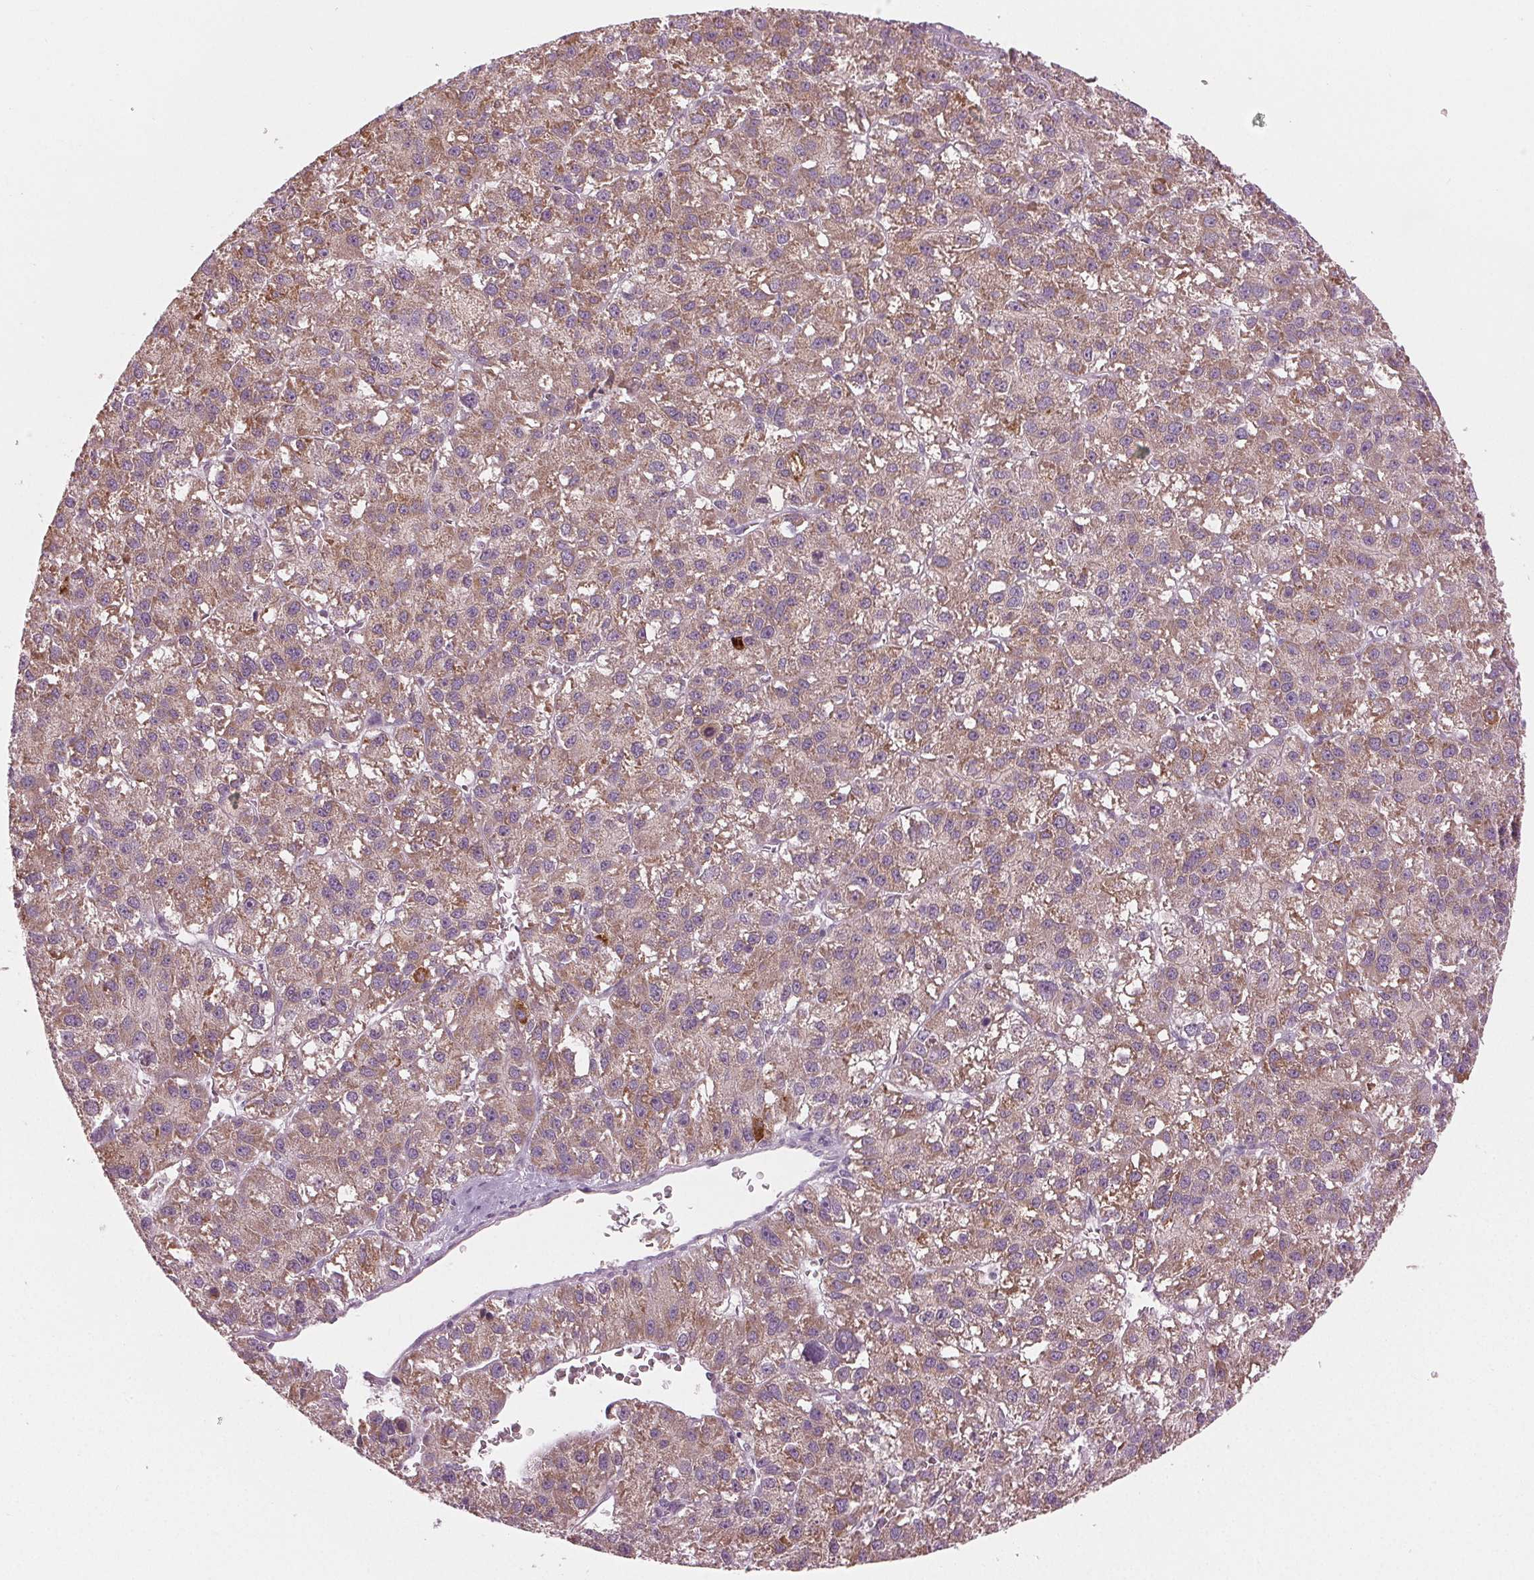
{"staining": {"intensity": "moderate", "quantity": "25%-75%", "location": "cytoplasmic/membranous"}, "tissue": "liver cancer", "cell_type": "Tumor cells", "image_type": "cancer", "snomed": [{"axis": "morphology", "description": "Carcinoma, Hepatocellular, NOS"}, {"axis": "topography", "description": "Liver"}], "caption": "Protein expression analysis of liver cancer demonstrates moderate cytoplasmic/membranous positivity in about 25%-75% of tumor cells.", "gene": "PRAP1", "patient": {"sex": "female", "age": 70}}